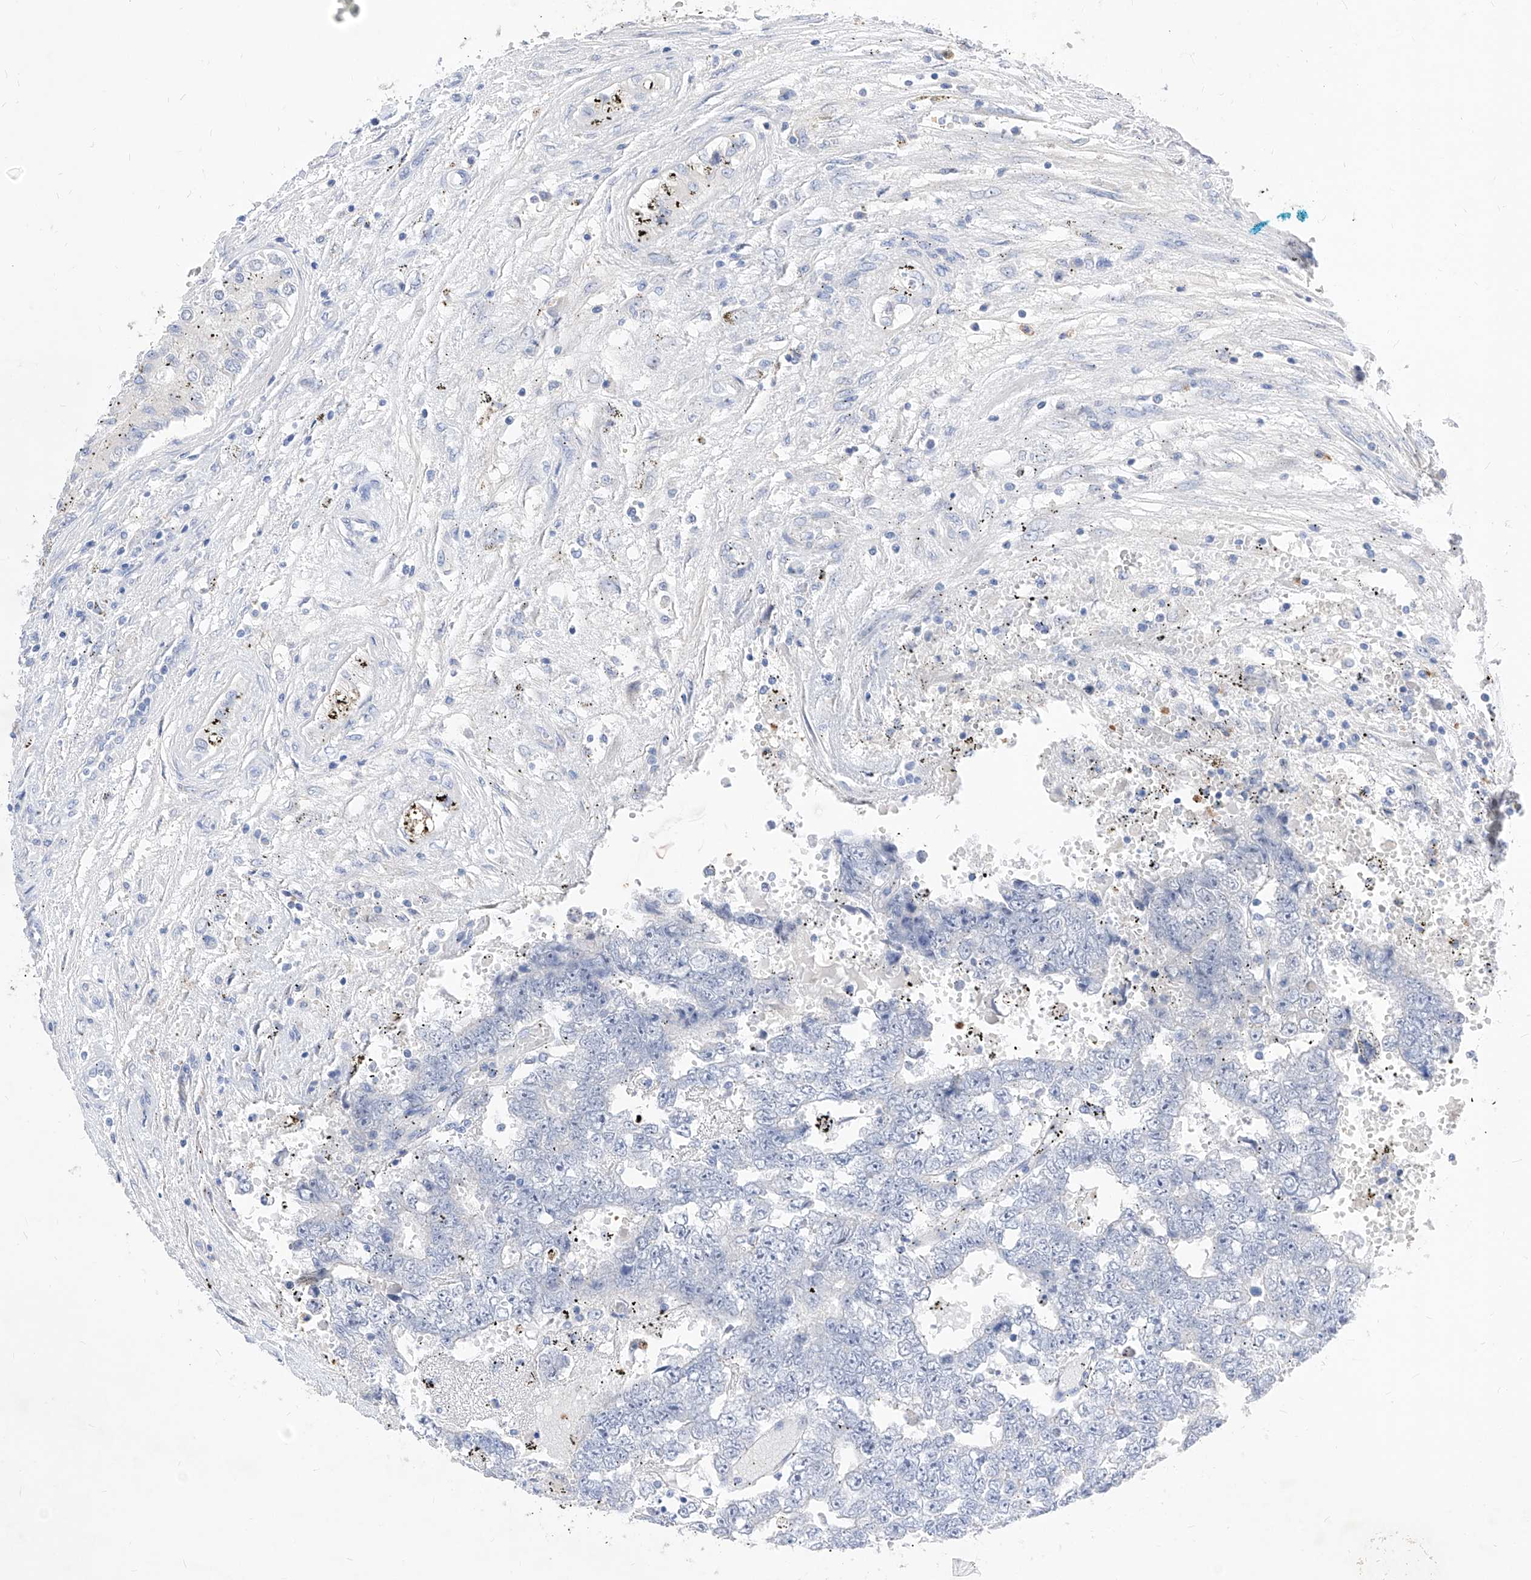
{"staining": {"intensity": "negative", "quantity": "none", "location": "none"}, "tissue": "testis cancer", "cell_type": "Tumor cells", "image_type": "cancer", "snomed": [{"axis": "morphology", "description": "Carcinoma, Embryonal, NOS"}, {"axis": "topography", "description": "Testis"}], "caption": "There is no significant positivity in tumor cells of testis cancer (embryonal carcinoma). (DAB (3,3'-diaminobenzidine) immunohistochemistry (IHC) with hematoxylin counter stain).", "gene": "VAX1", "patient": {"sex": "male", "age": 25}}